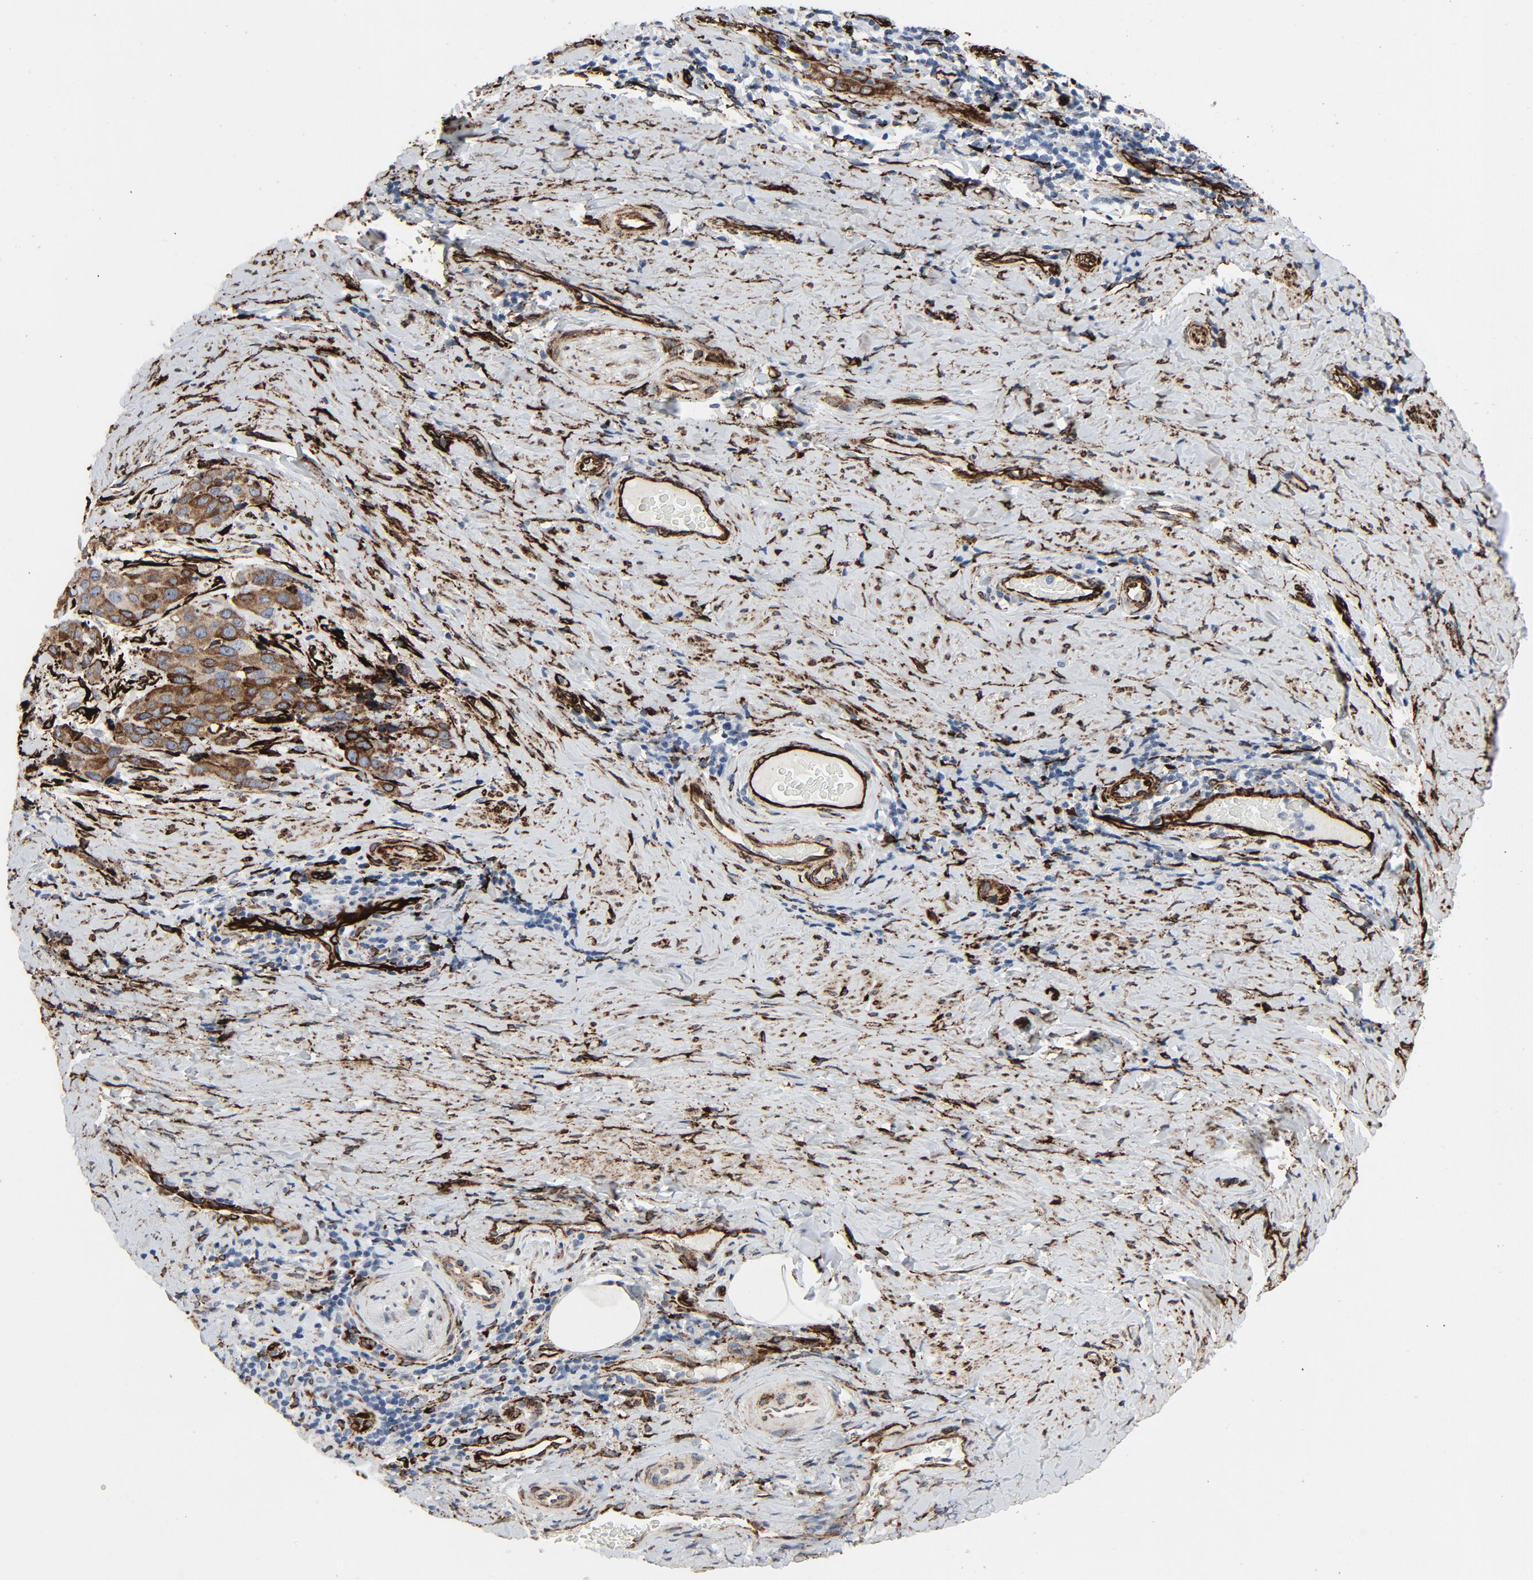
{"staining": {"intensity": "moderate", "quantity": ">75%", "location": "cytoplasmic/membranous"}, "tissue": "cervical cancer", "cell_type": "Tumor cells", "image_type": "cancer", "snomed": [{"axis": "morphology", "description": "Squamous cell carcinoma, NOS"}, {"axis": "topography", "description": "Cervix"}], "caption": "Approximately >75% of tumor cells in cervical cancer show moderate cytoplasmic/membranous protein staining as visualized by brown immunohistochemical staining.", "gene": "SERPINH1", "patient": {"sex": "female", "age": 39}}